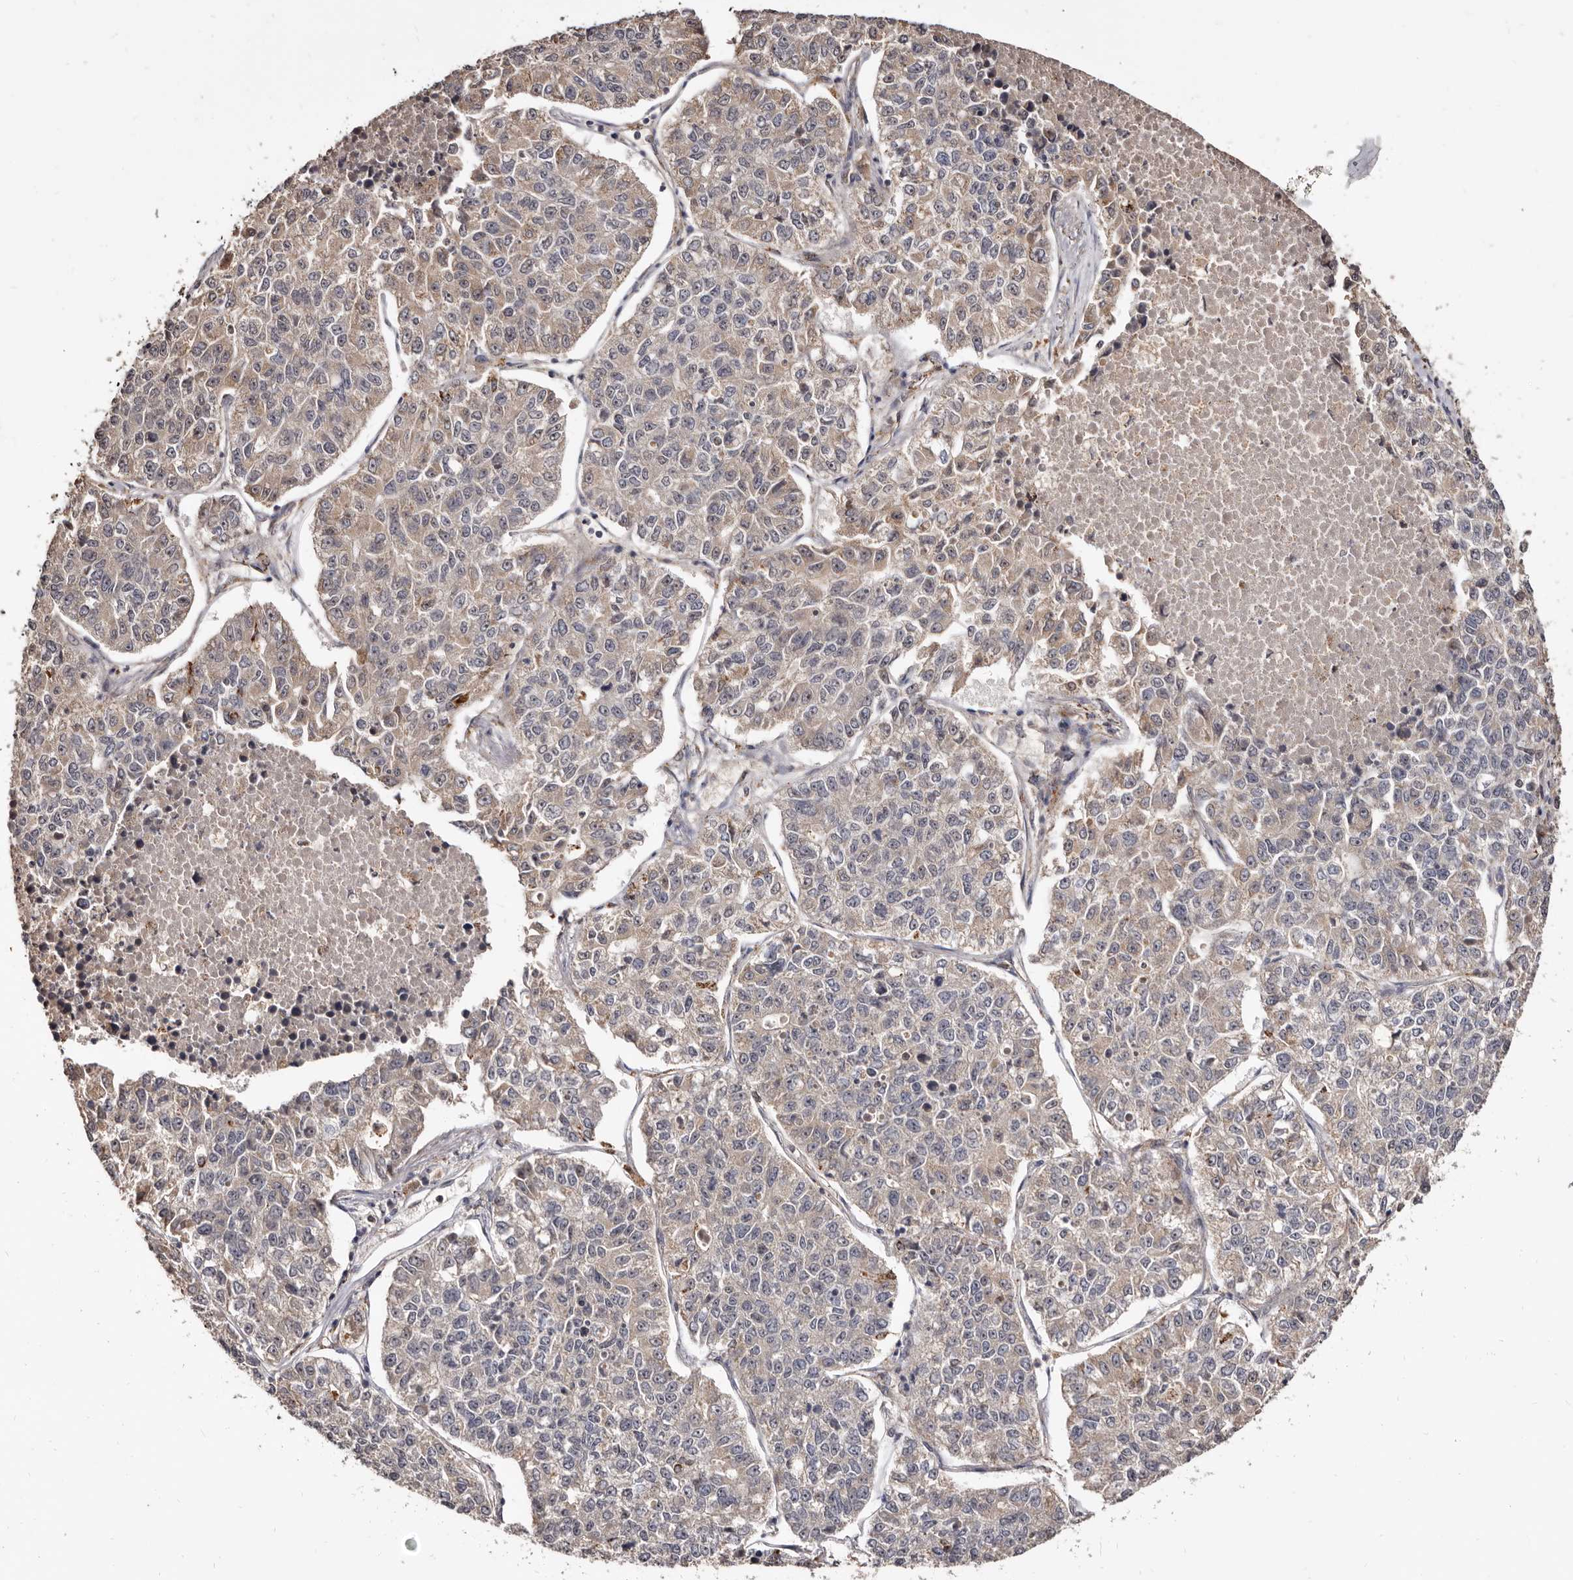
{"staining": {"intensity": "weak", "quantity": "25%-75%", "location": "cytoplasmic/membranous"}, "tissue": "lung cancer", "cell_type": "Tumor cells", "image_type": "cancer", "snomed": [{"axis": "morphology", "description": "Adenocarcinoma, NOS"}, {"axis": "topography", "description": "Lung"}], "caption": "Protein staining displays weak cytoplasmic/membranous positivity in approximately 25%-75% of tumor cells in lung cancer.", "gene": "AKAP7", "patient": {"sex": "male", "age": 49}}